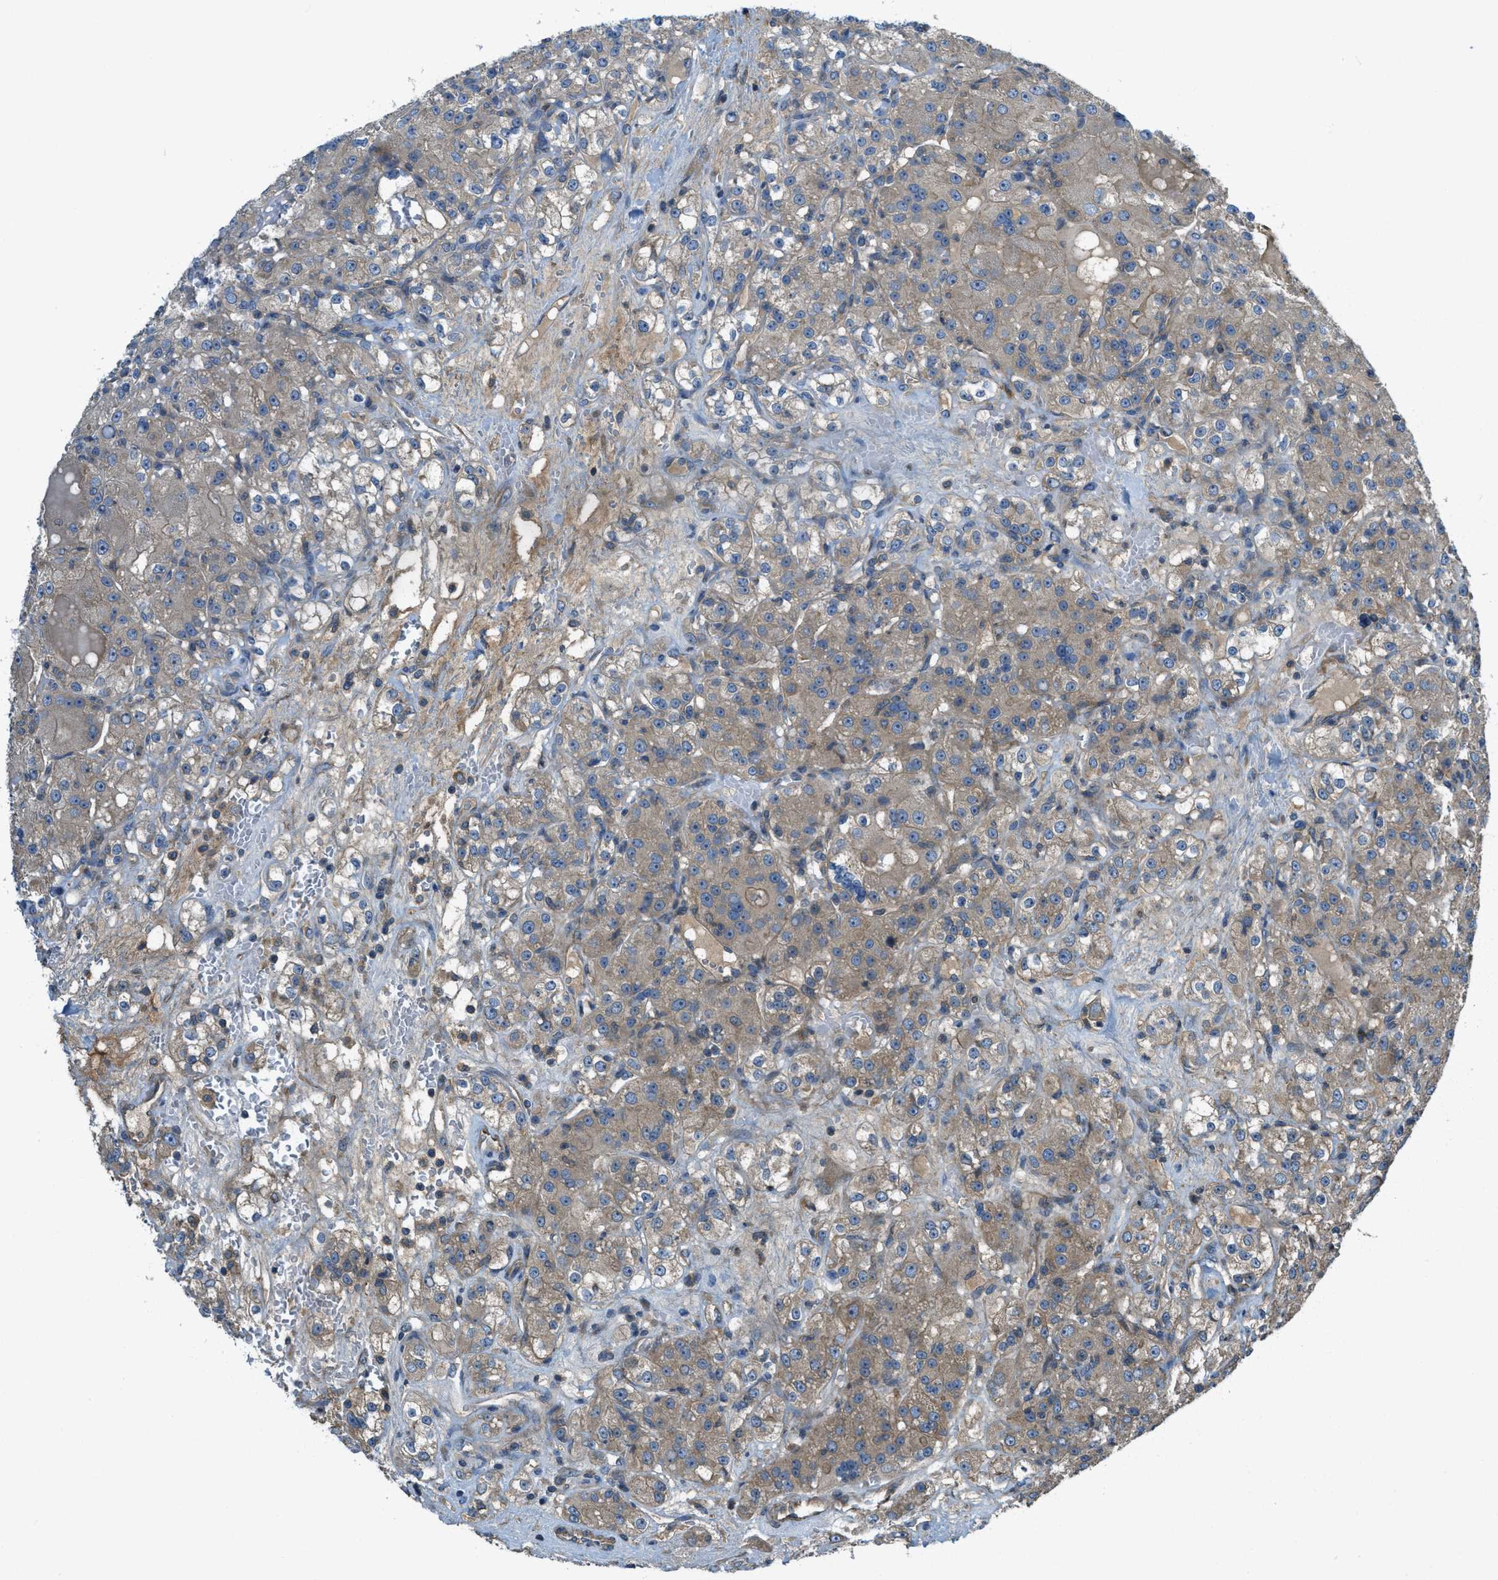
{"staining": {"intensity": "moderate", "quantity": ">75%", "location": "cytoplasmic/membranous"}, "tissue": "renal cancer", "cell_type": "Tumor cells", "image_type": "cancer", "snomed": [{"axis": "morphology", "description": "Normal tissue, NOS"}, {"axis": "morphology", "description": "Adenocarcinoma, NOS"}, {"axis": "topography", "description": "Kidney"}], "caption": "This is a histology image of immunohistochemistry (IHC) staining of renal cancer, which shows moderate staining in the cytoplasmic/membranous of tumor cells.", "gene": "VEZT", "patient": {"sex": "male", "age": 61}}